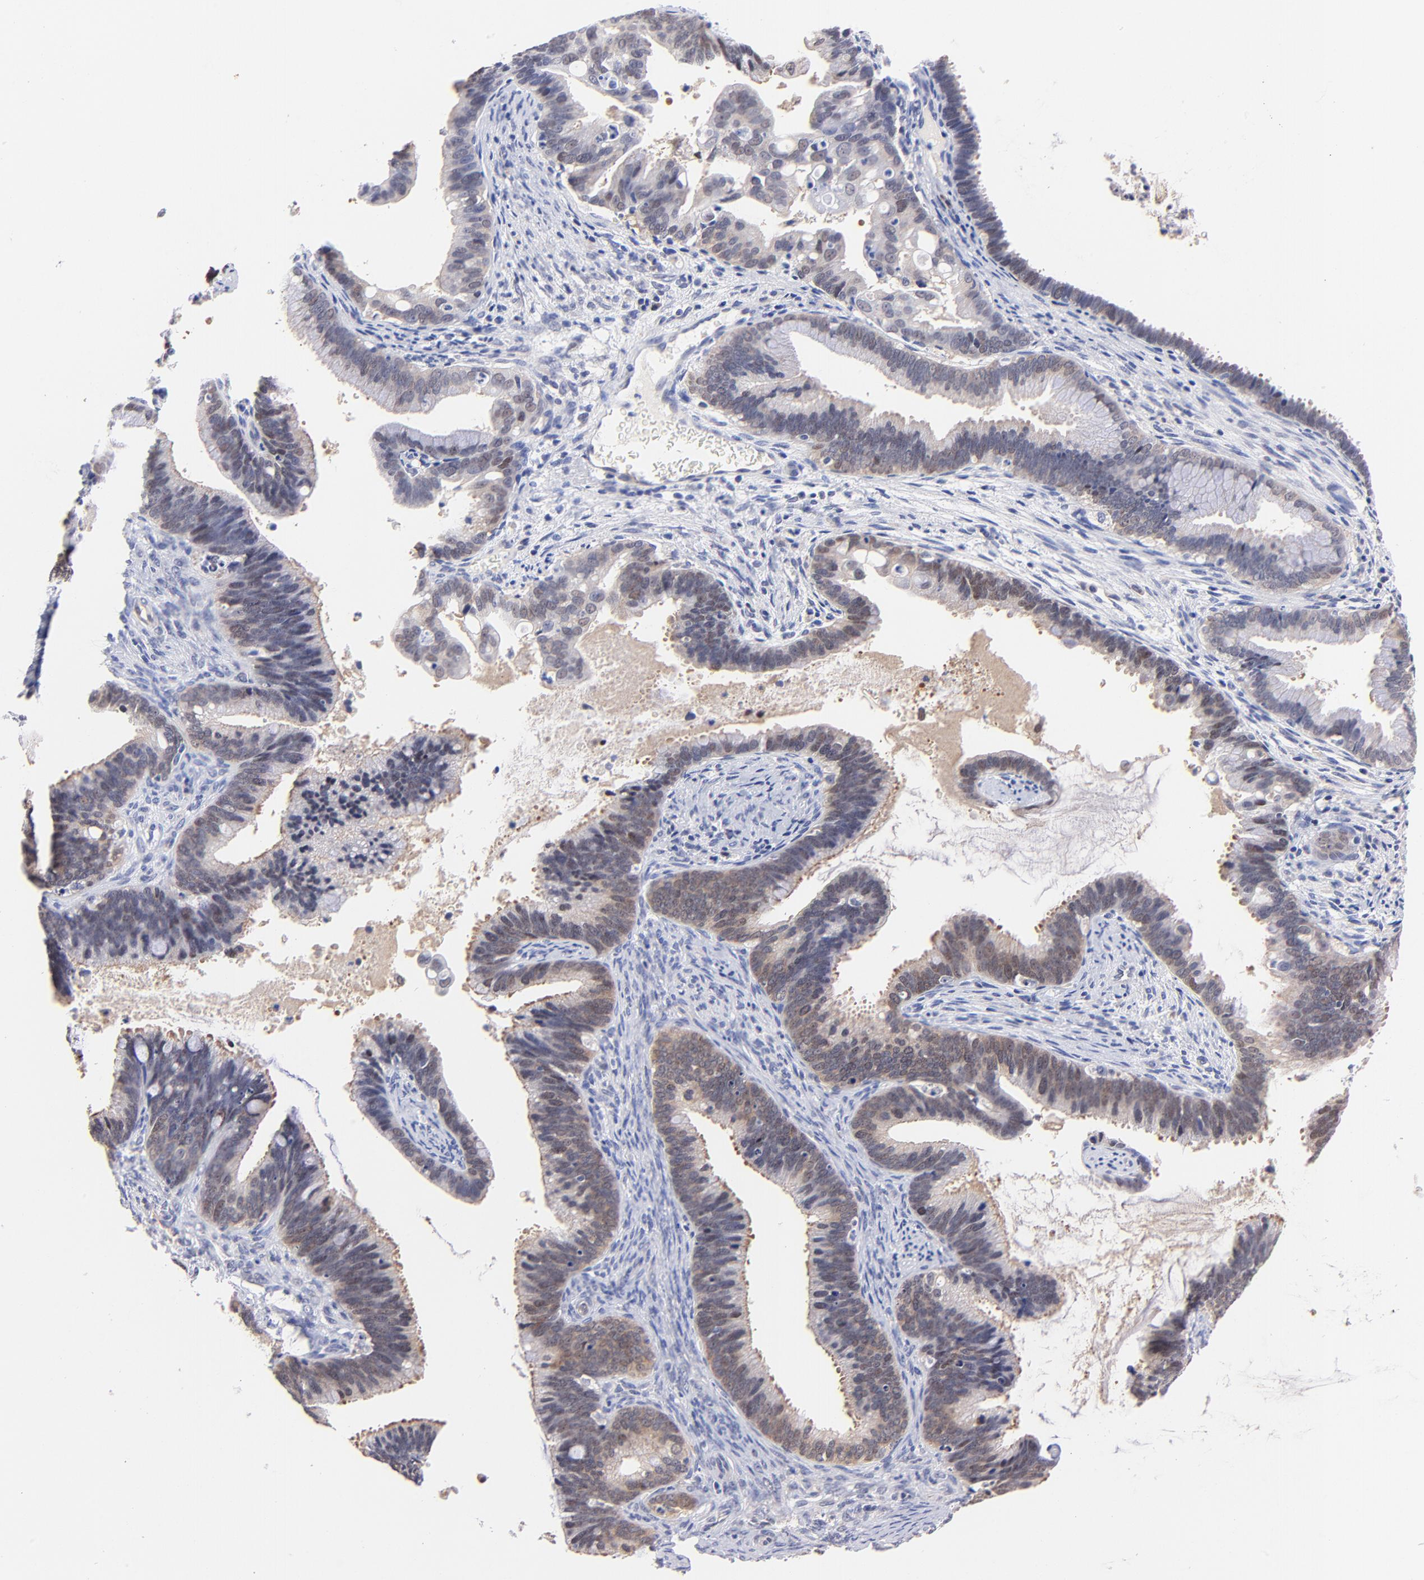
{"staining": {"intensity": "weak", "quantity": "25%-75%", "location": "cytoplasmic/membranous"}, "tissue": "cervical cancer", "cell_type": "Tumor cells", "image_type": "cancer", "snomed": [{"axis": "morphology", "description": "Adenocarcinoma, NOS"}, {"axis": "topography", "description": "Cervix"}], "caption": "Approximately 25%-75% of tumor cells in cervical cancer (adenocarcinoma) demonstrate weak cytoplasmic/membranous protein staining as visualized by brown immunohistochemical staining.", "gene": "ZNF155", "patient": {"sex": "female", "age": 47}}